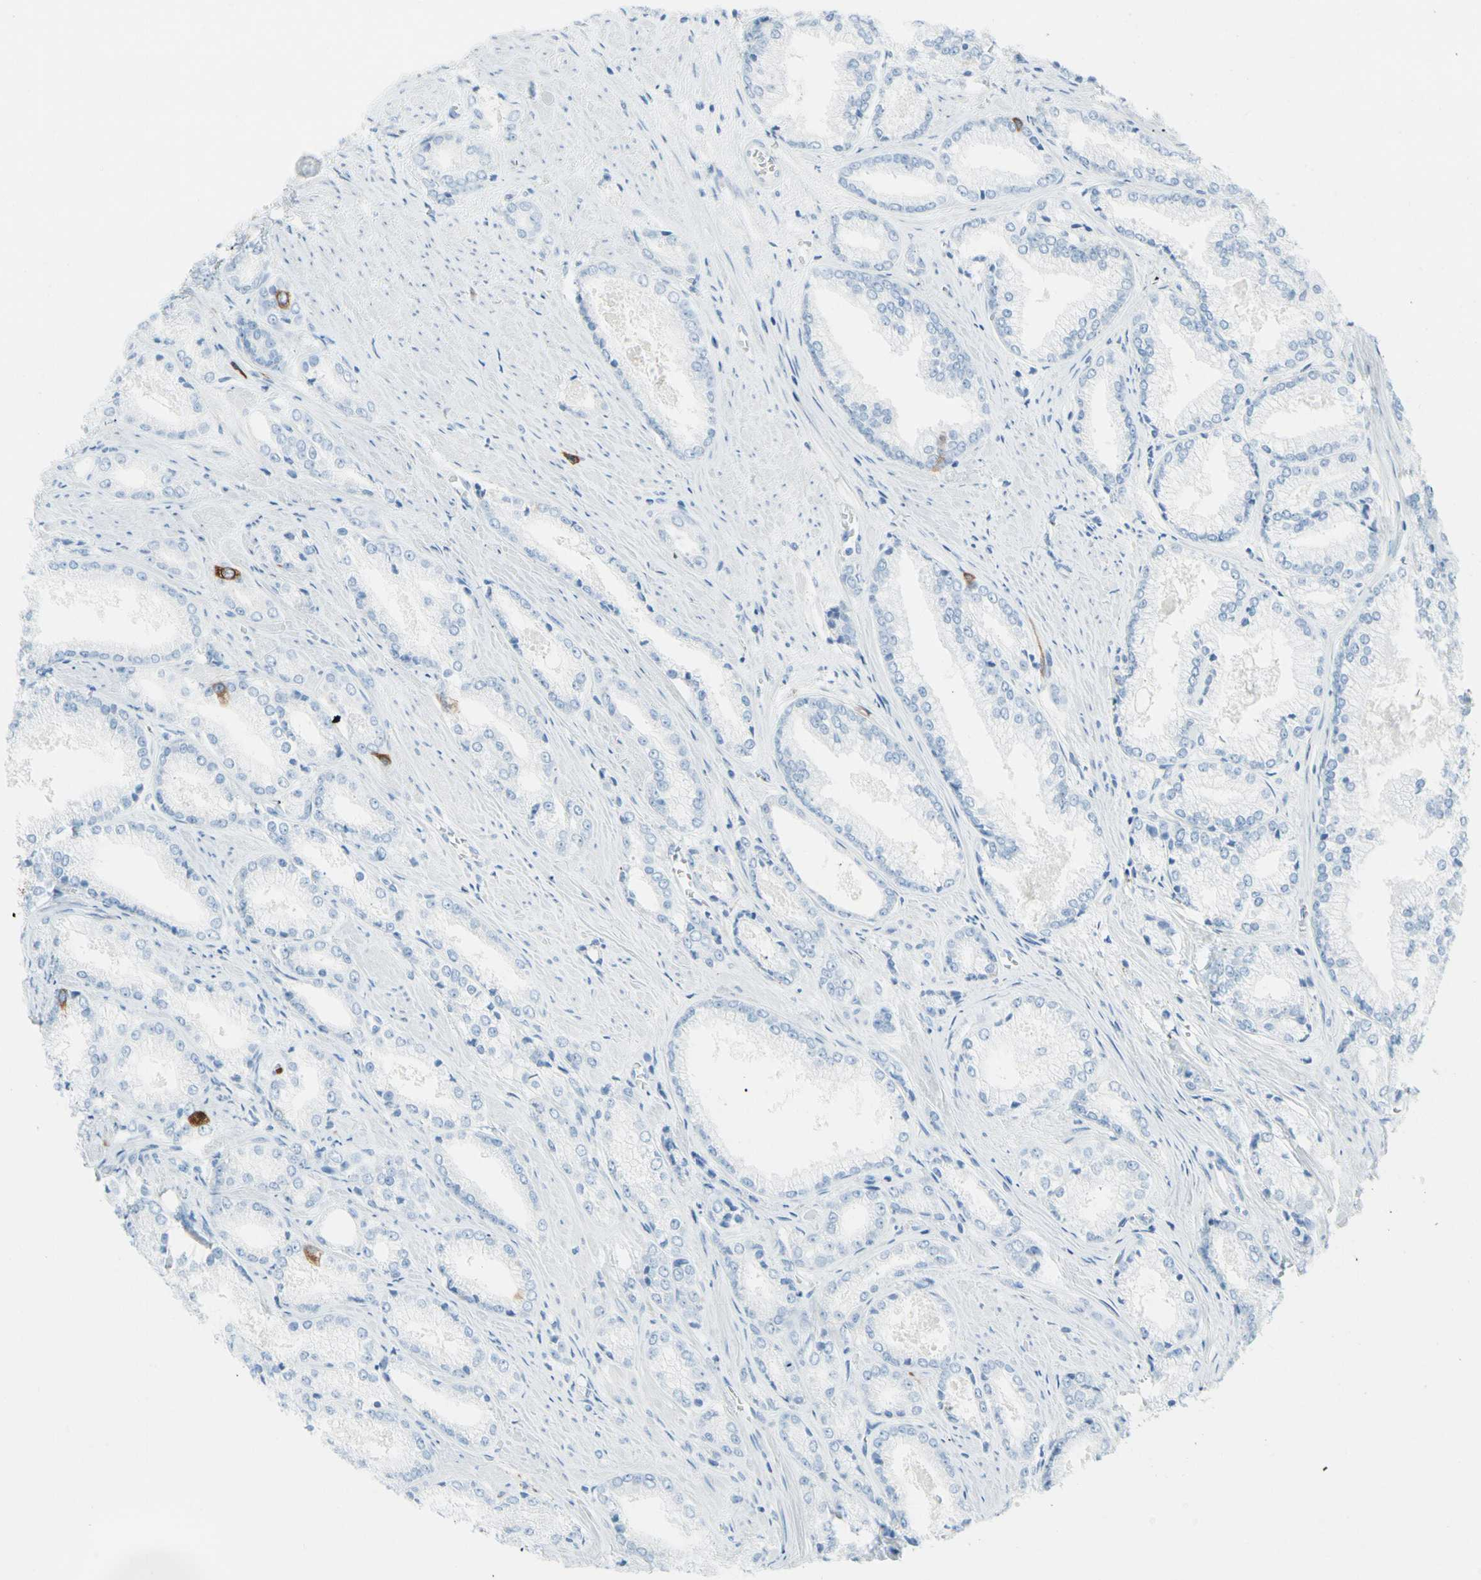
{"staining": {"intensity": "negative", "quantity": "none", "location": "none"}, "tissue": "prostate cancer", "cell_type": "Tumor cells", "image_type": "cancer", "snomed": [{"axis": "morphology", "description": "Adenocarcinoma, Low grade"}, {"axis": "topography", "description": "Prostate"}], "caption": "Immunohistochemical staining of prostate cancer reveals no significant staining in tumor cells.", "gene": "TACC3", "patient": {"sex": "male", "age": 64}}